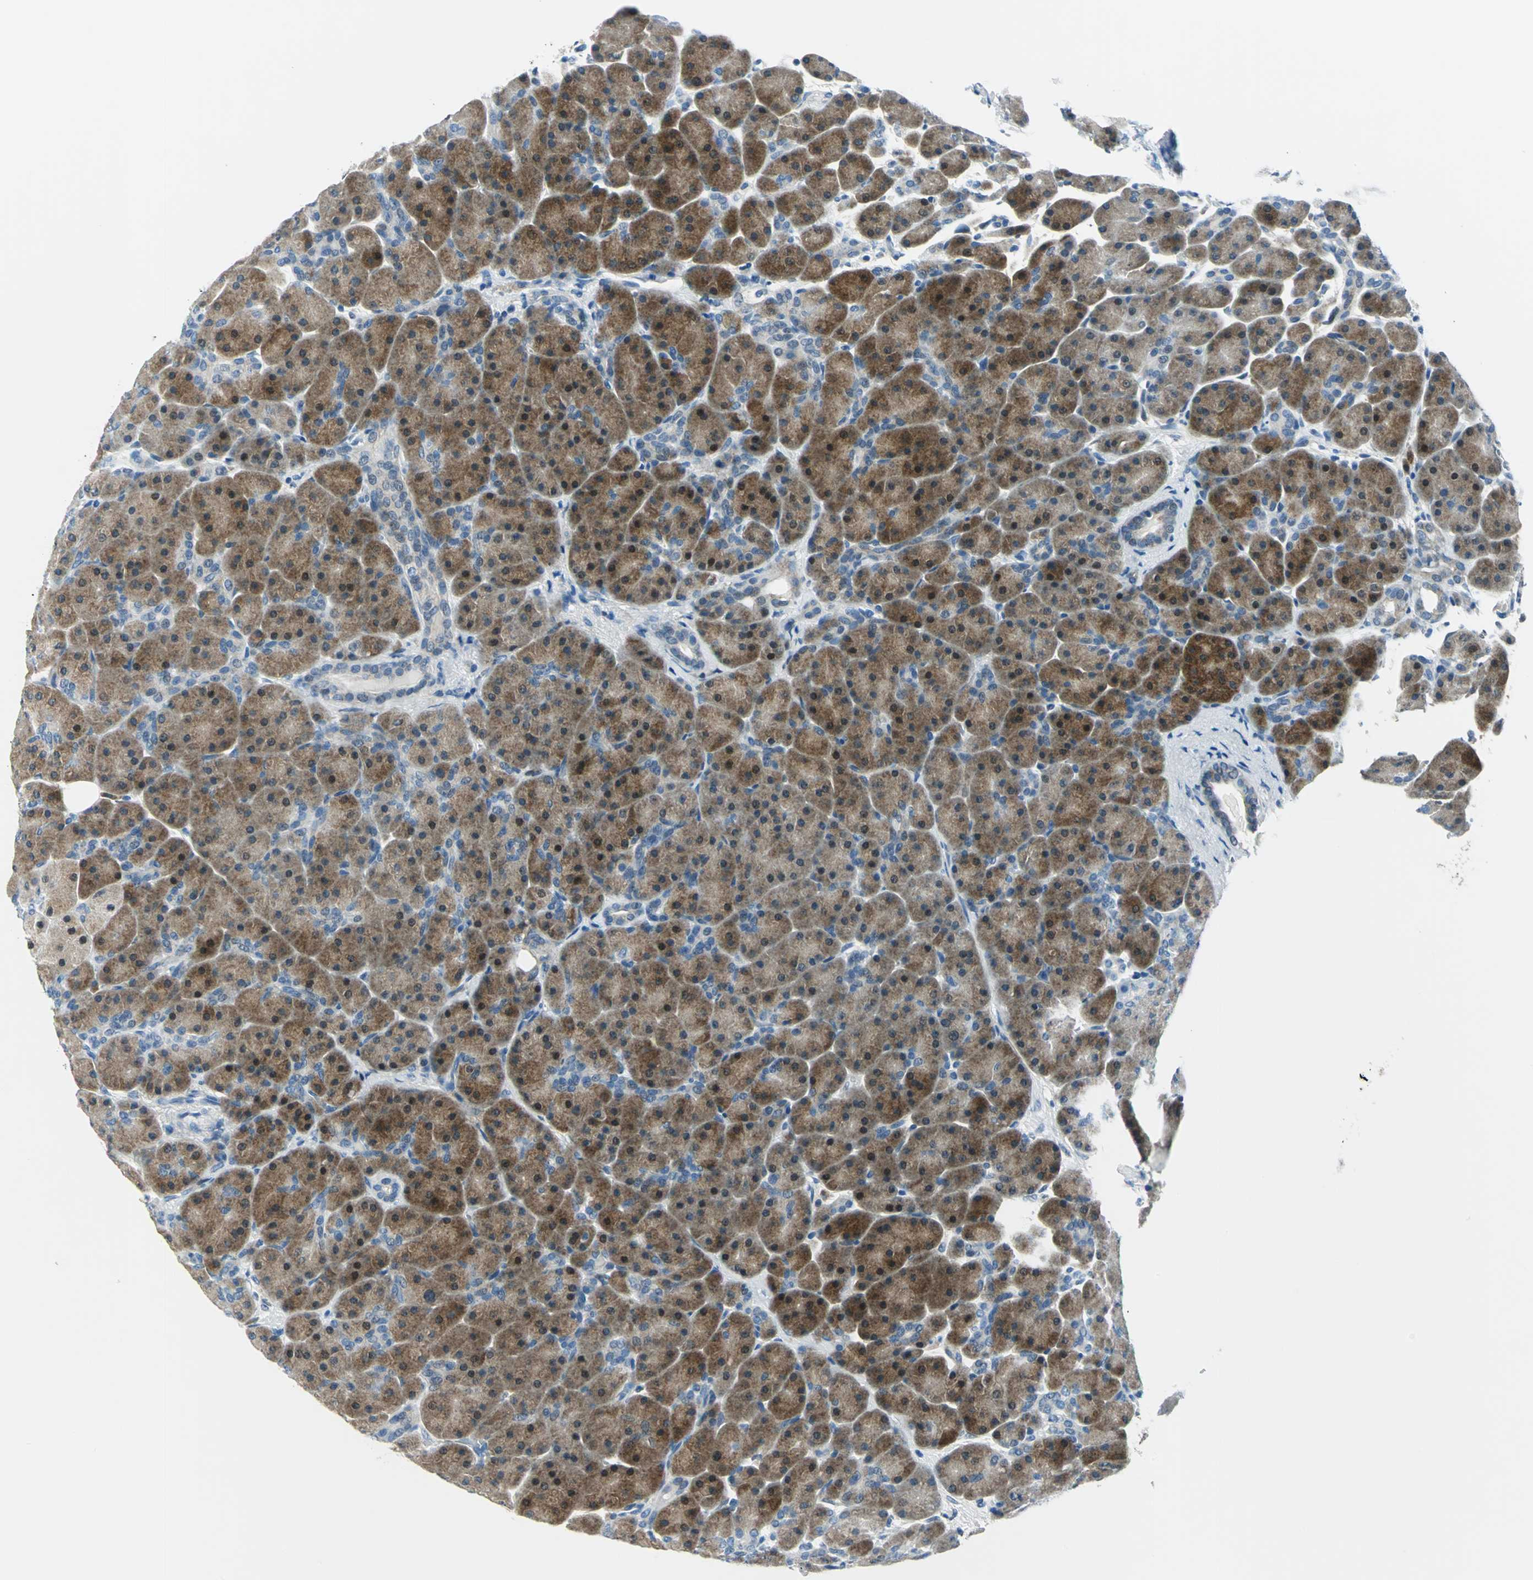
{"staining": {"intensity": "strong", "quantity": ">75%", "location": "cytoplasmic/membranous,nuclear"}, "tissue": "pancreas", "cell_type": "Exocrine glandular cells", "image_type": "normal", "snomed": [{"axis": "morphology", "description": "Normal tissue, NOS"}, {"axis": "topography", "description": "Pancreas"}], "caption": "This micrograph reveals immunohistochemistry staining of unremarkable human pancreas, with high strong cytoplasmic/membranous,nuclear staining in approximately >75% of exocrine glandular cells.", "gene": "AKR1A1", "patient": {"sex": "male", "age": 66}}